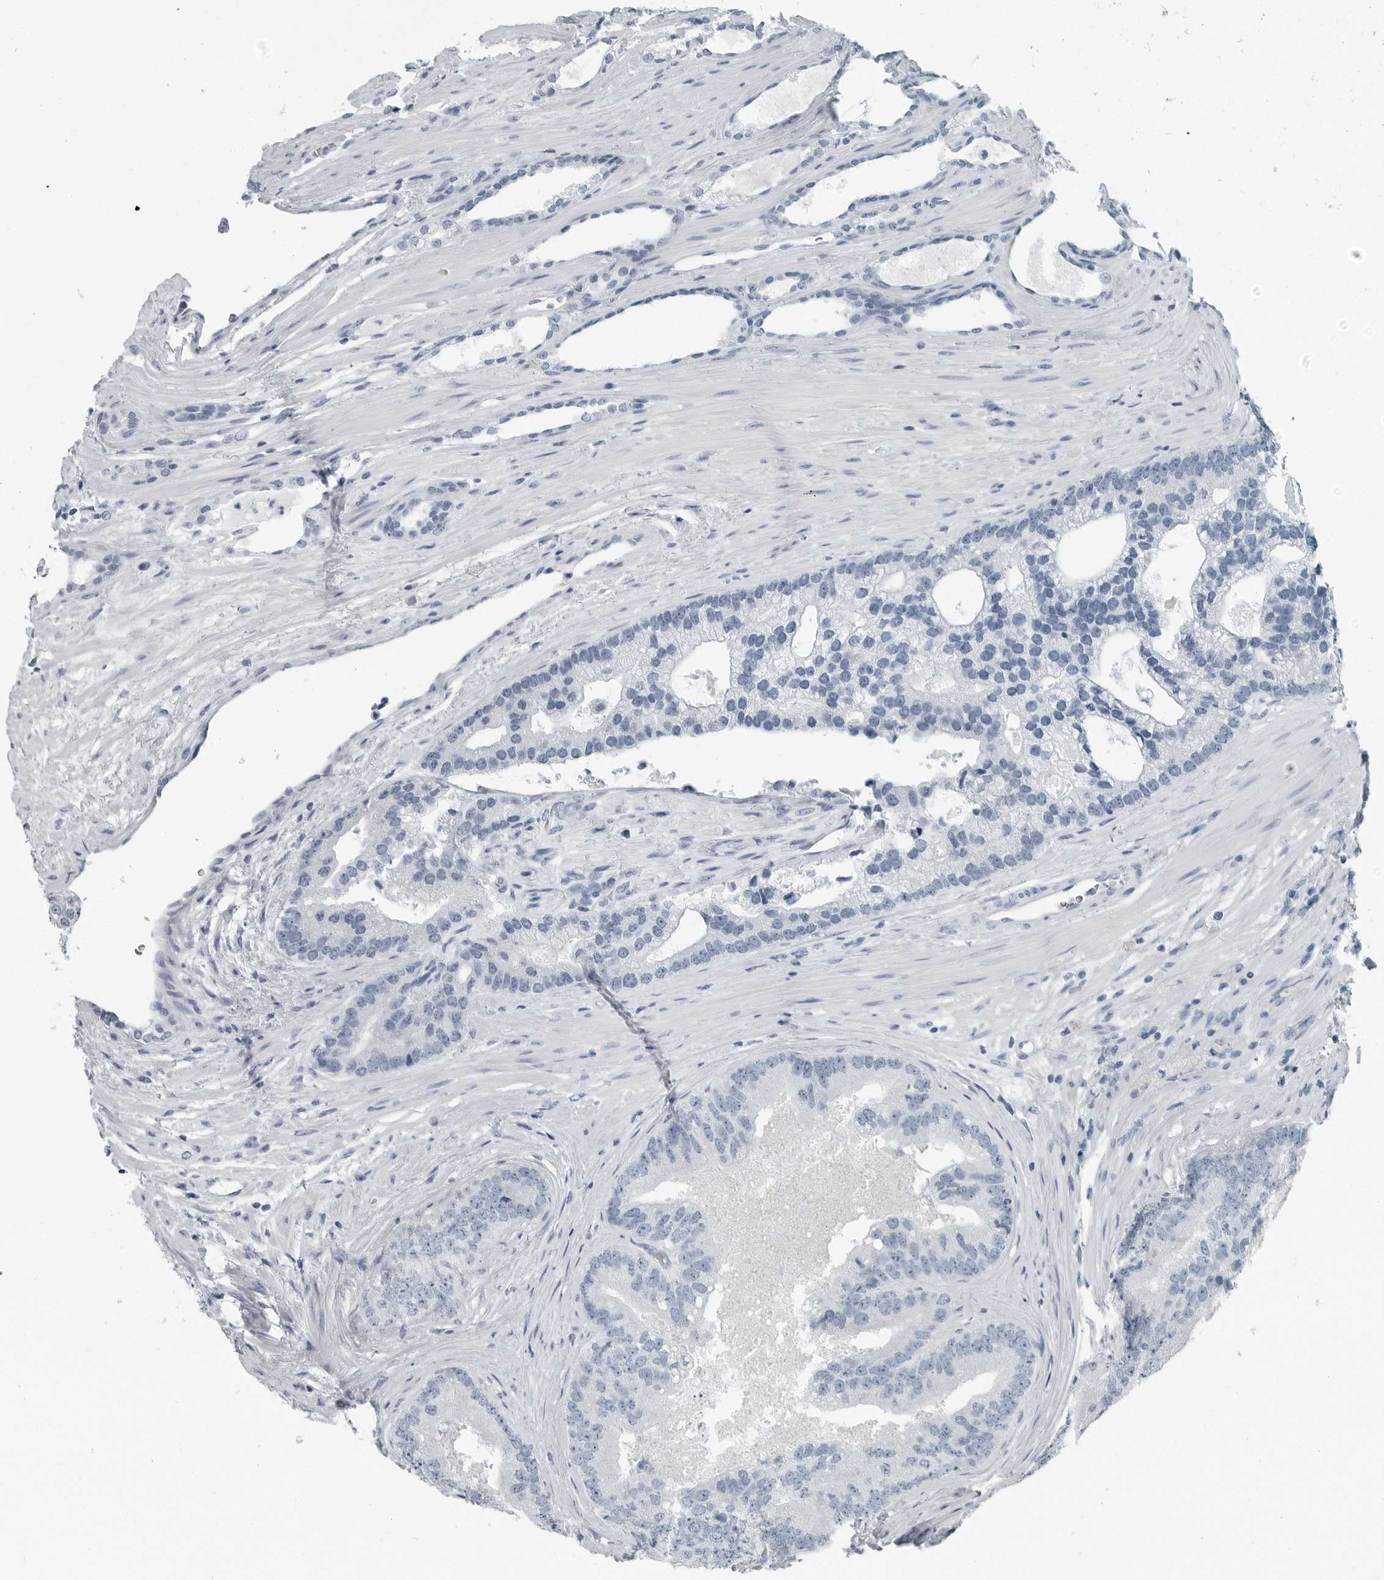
{"staining": {"intensity": "negative", "quantity": "none", "location": "none"}, "tissue": "prostate cancer", "cell_type": "Tumor cells", "image_type": "cancer", "snomed": [{"axis": "morphology", "description": "Adenocarcinoma, High grade"}, {"axis": "topography", "description": "Prostate"}], "caption": "DAB (3,3'-diaminobenzidine) immunohistochemical staining of human prostate cancer (high-grade adenocarcinoma) displays no significant positivity in tumor cells.", "gene": "ZPBP2", "patient": {"sex": "male", "age": 70}}